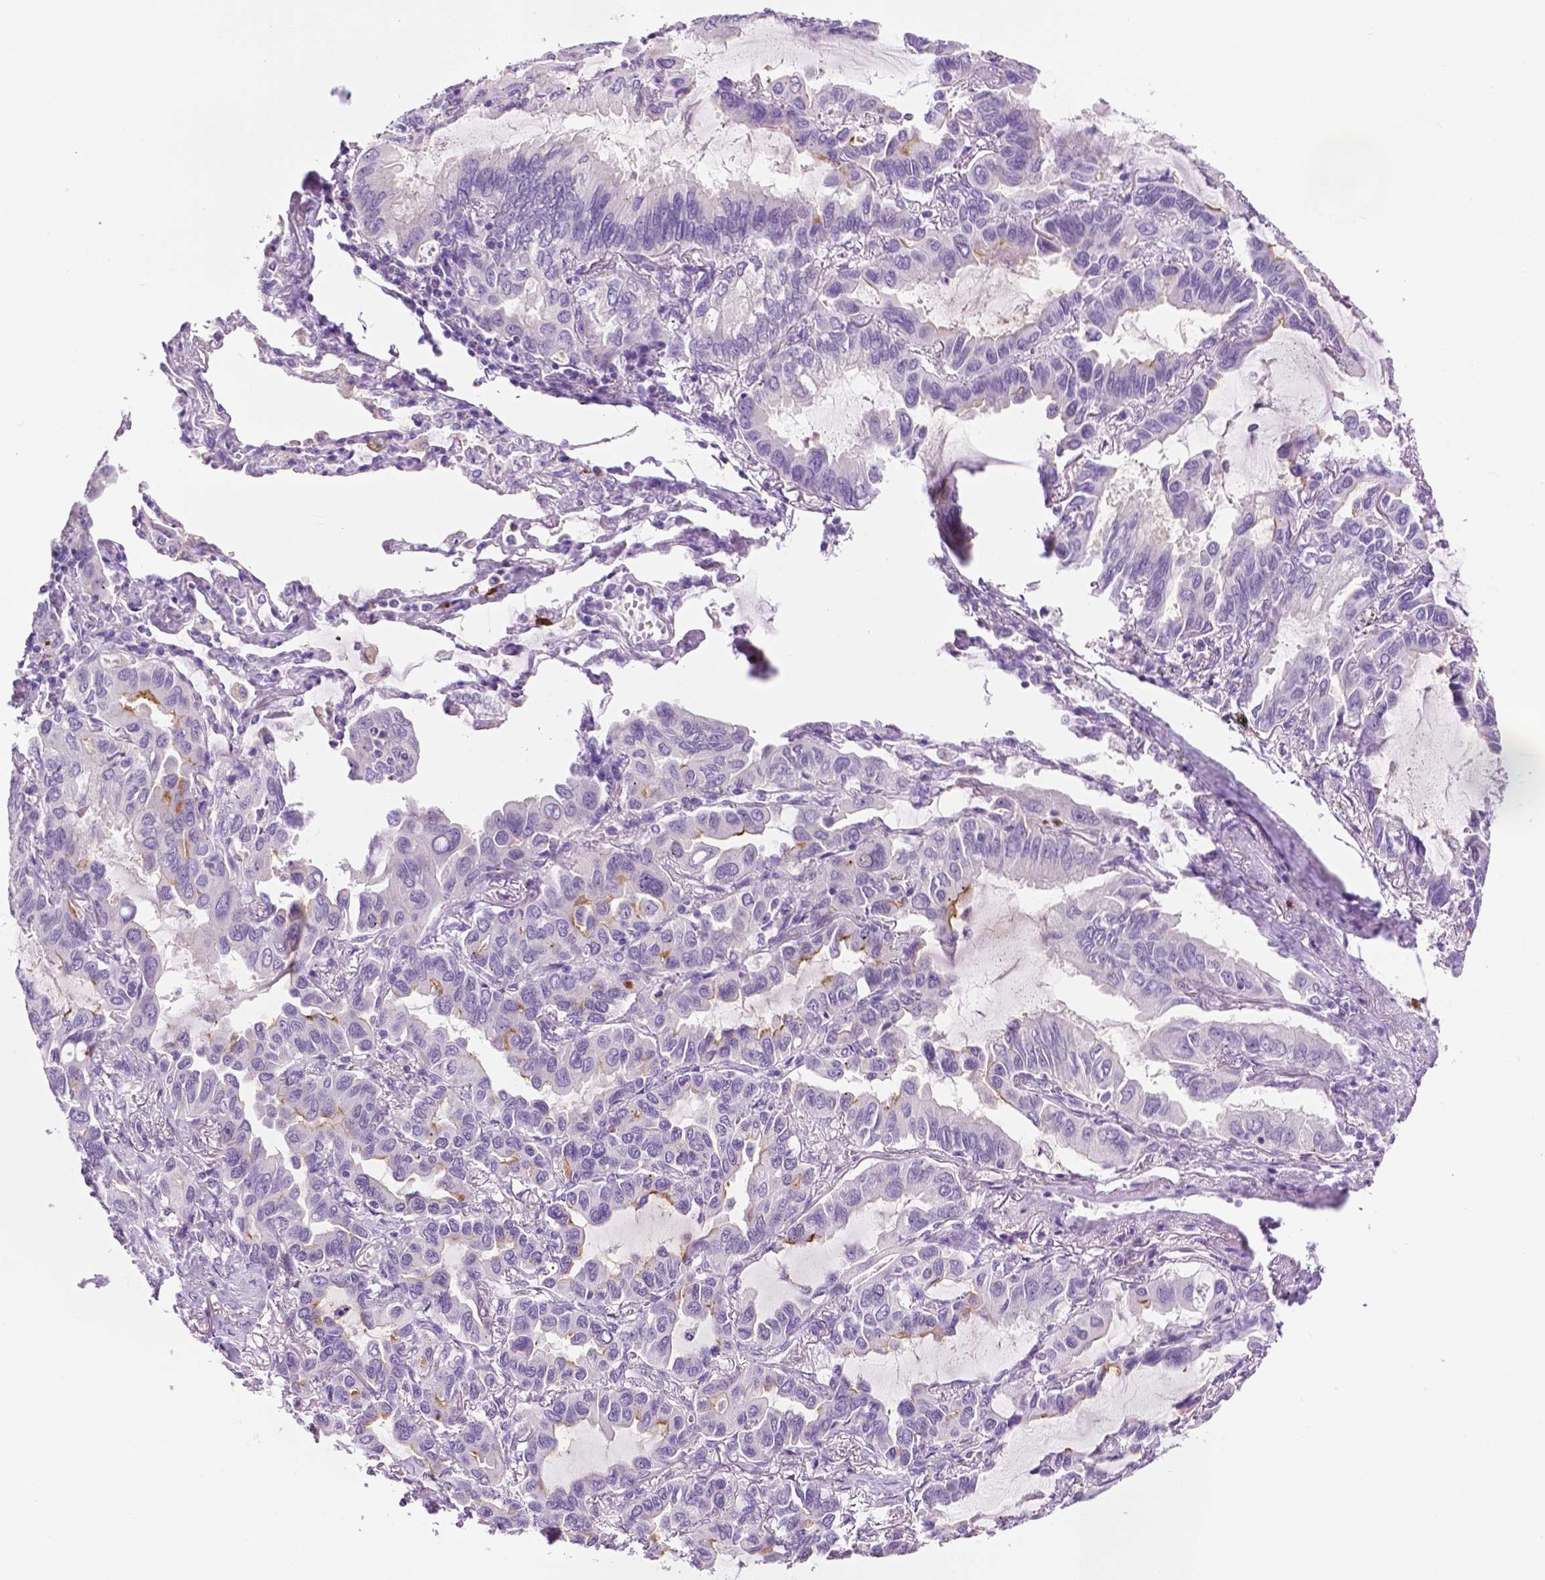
{"staining": {"intensity": "weak", "quantity": "<25%", "location": "cytoplasmic/membranous"}, "tissue": "lung cancer", "cell_type": "Tumor cells", "image_type": "cancer", "snomed": [{"axis": "morphology", "description": "Adenocarcinoma, NOS"}, {"axis": "topography", "description": "Lung"}], "caption": "A histopathology image of human lung cancer is negative for staining in tumor cells.", "gene": "MMP27", "patient": {"sex": "male", "age": 64}}